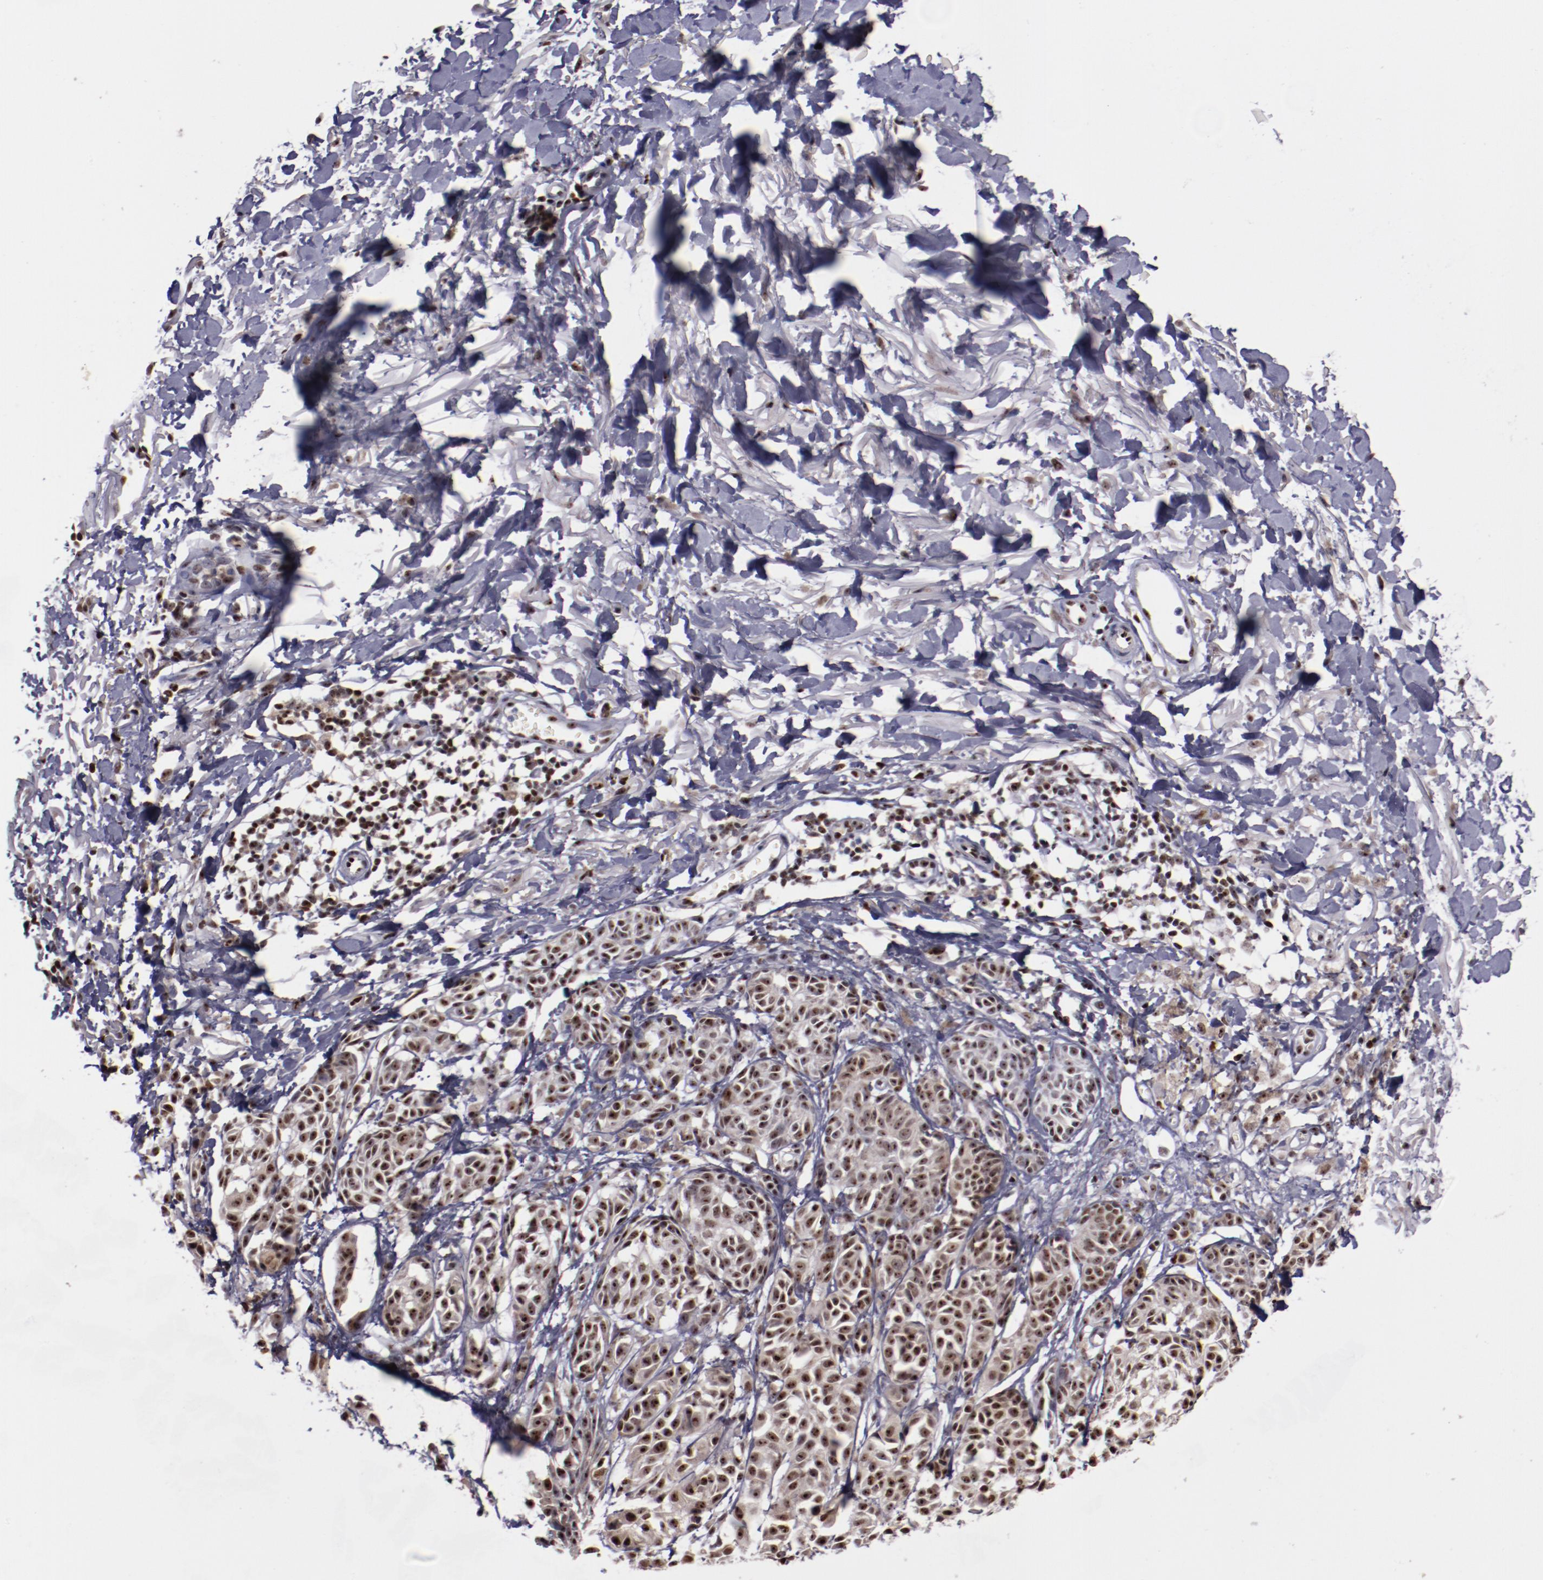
{"staining": {"intensity": "moderate", "quantity": "25%-75%", "location": "cytoplasmic/membranous,nuclear"}, "tissue": "melanoma", "cell_type": "Tumor cells", "image_type": "cancer", "snomed": [{"axis": "morphology", "description": "Malignant melanoma, NOS"}, {"axis": "topography", "description": "Skin"}], "caption": "About 25%-75% of tumor cells in melanoma exhibit moderate cytoplasmic/membranous and nuclear protein expression as visualized by brown immunohistochemical staining.", "gene": "DDX24", "patient": {"sex": "male", "age": 76}}